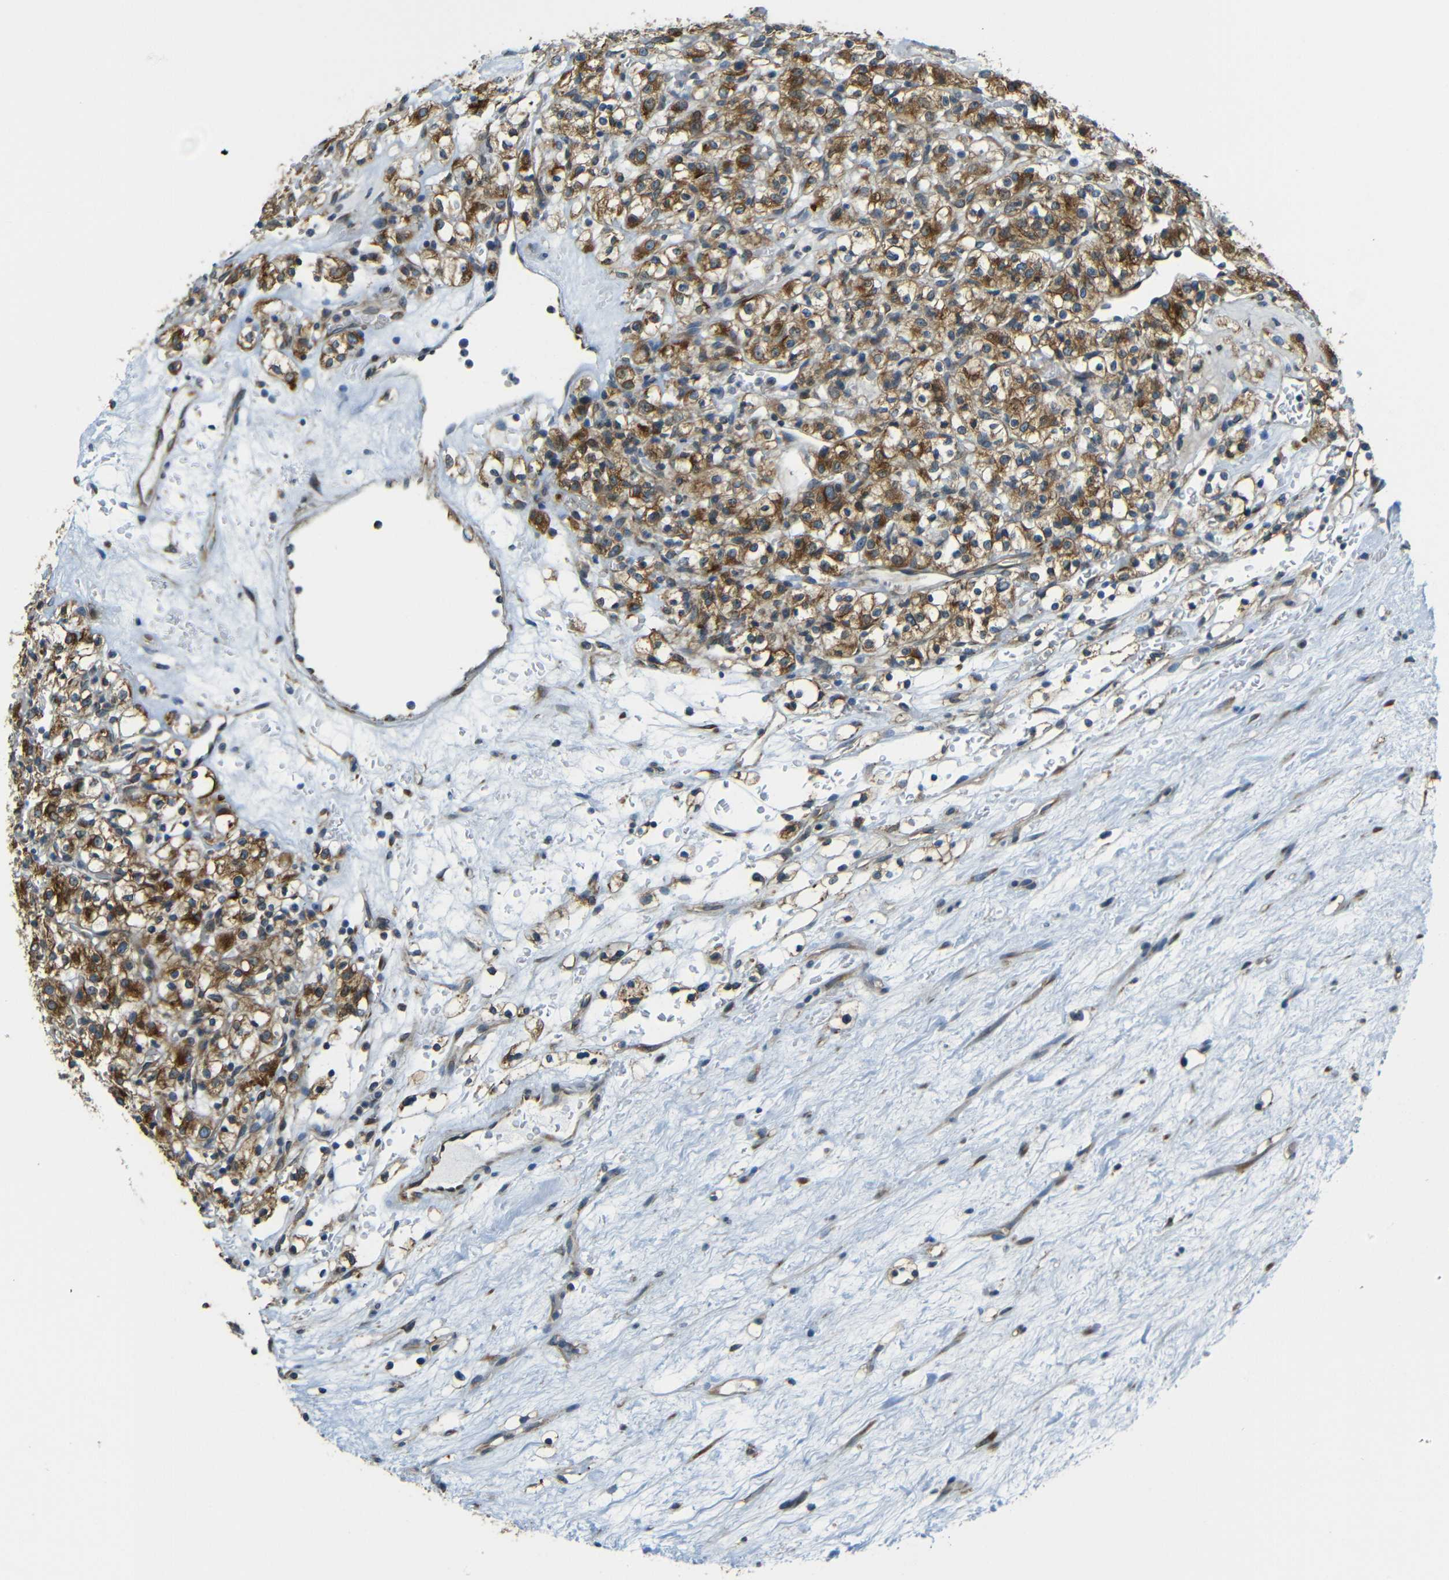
{"staining": {"intensity": "strong", "quantity": ">75%", "location": "cytoplasmic/membranous"}, "tissue": "renal cancer", "cell_type": "Tumor cells", "image_type": "cancer", "snomed": [{"axis": "morphology", "description": "Normal tissue, NOS"}, {"axis": "morphology", "description": "Adenocarcinoma, NOS"}, {"axis": "topography", "description": "Kidney"}], "caption": "Approximately >75% of tumor cells in adenocarcinoma (renal) display strong cytoplasmic/membranous protein expression as visualized by brown immunohistochemical staining.", "gene": "VAPB", "patient": {"sex": "female", "age": 72}}